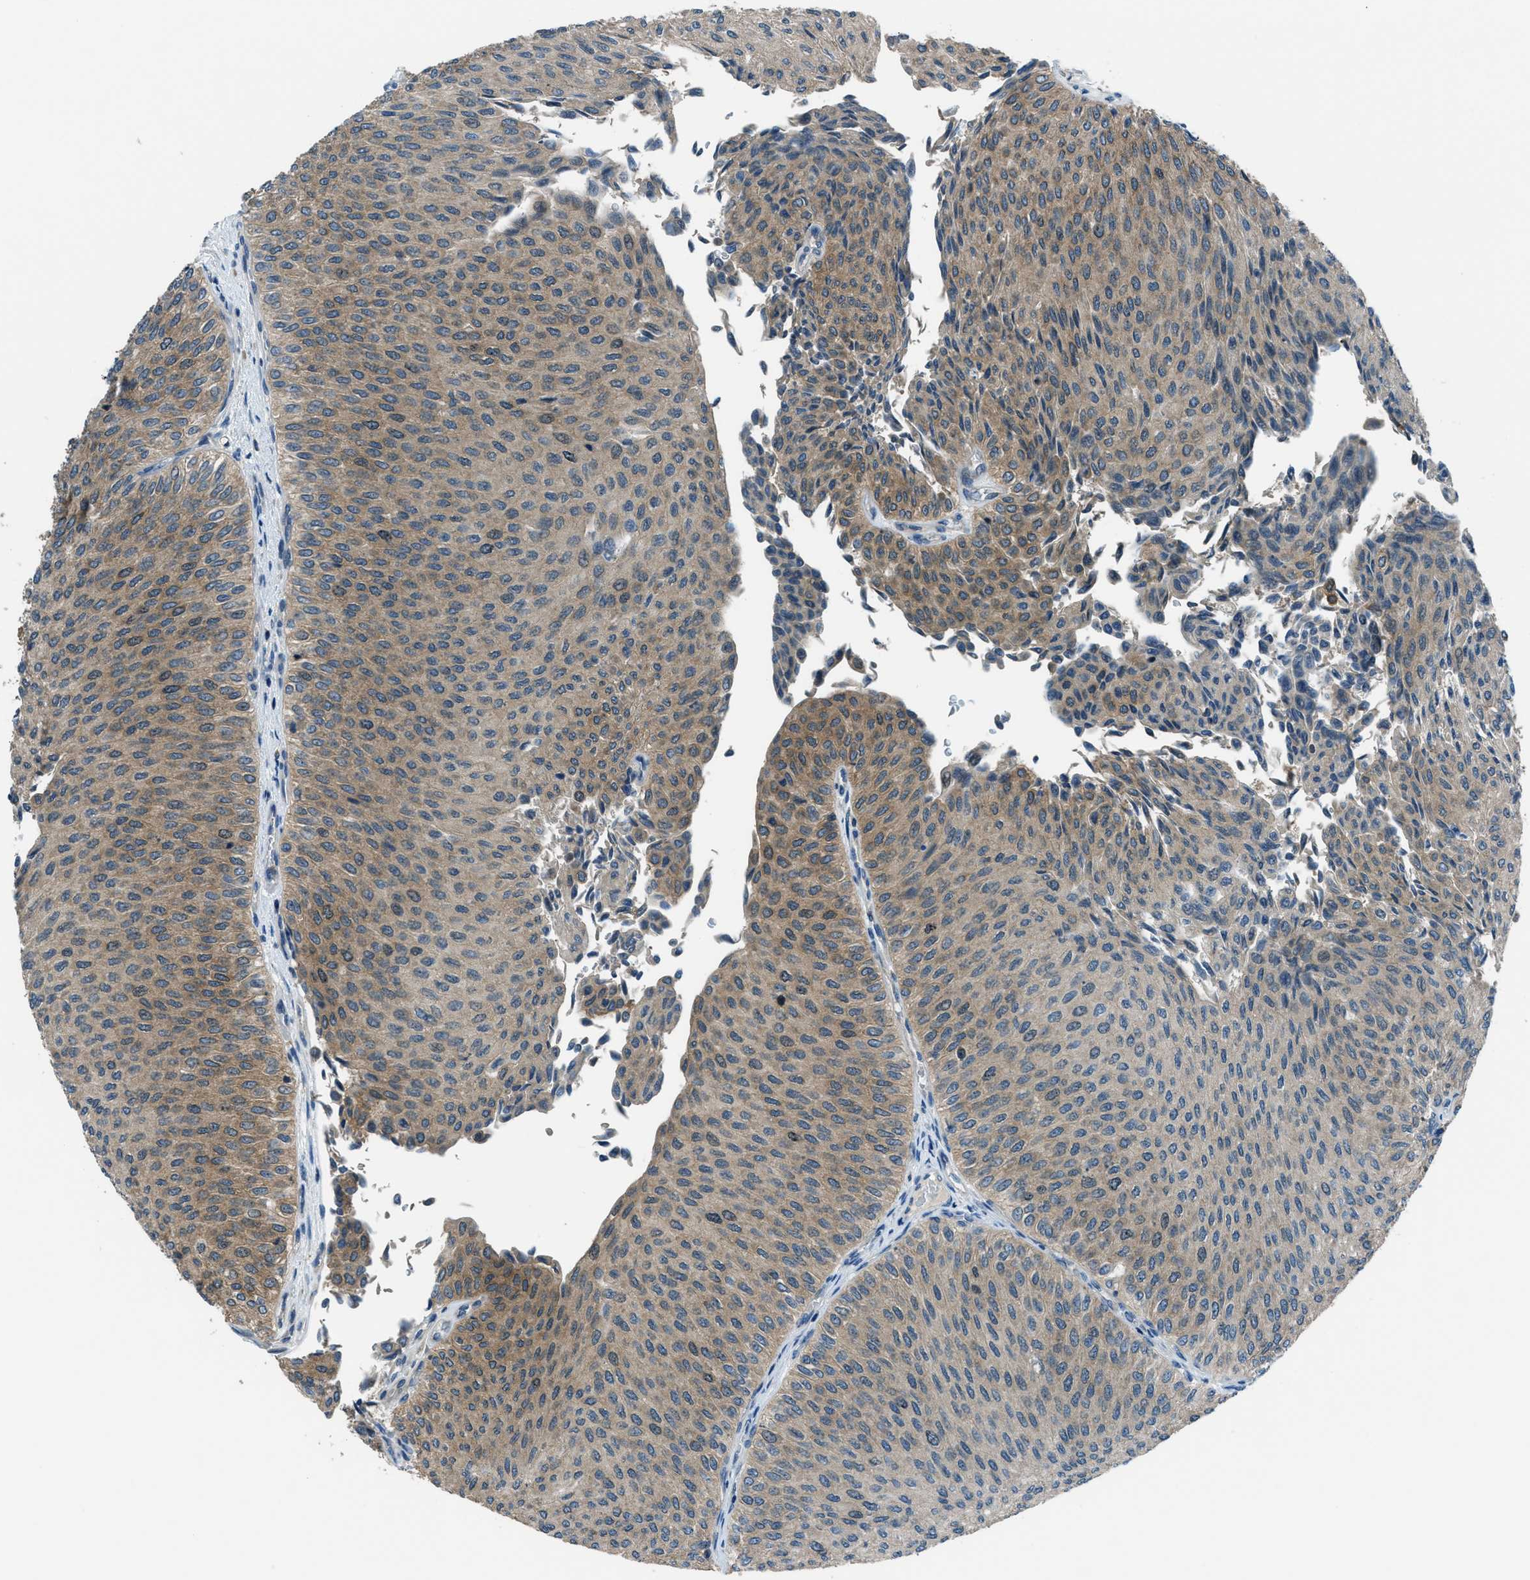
{"staining": {"intensity": "weak", "quantity": ">75%", "location": "cytoplasmic/membranous"}, "tissue": "urothelial cancer", "cell_type": "Tumor cells", "image_type": "cancer", "snomed": [{"axis": "morphology", "description": "Urothelial carcinoma, Low grade"}, {"axis": "topography", "description": "Urinary bladder"}], "caption": "Urothelial cancer stained for a protein (brown) exhibits weak cytoplasmic/membranous positive positivity in about >75% of tumor cells.", "gene": "ARFGAP2", "patient": {"sex": "male", "age": 78}}